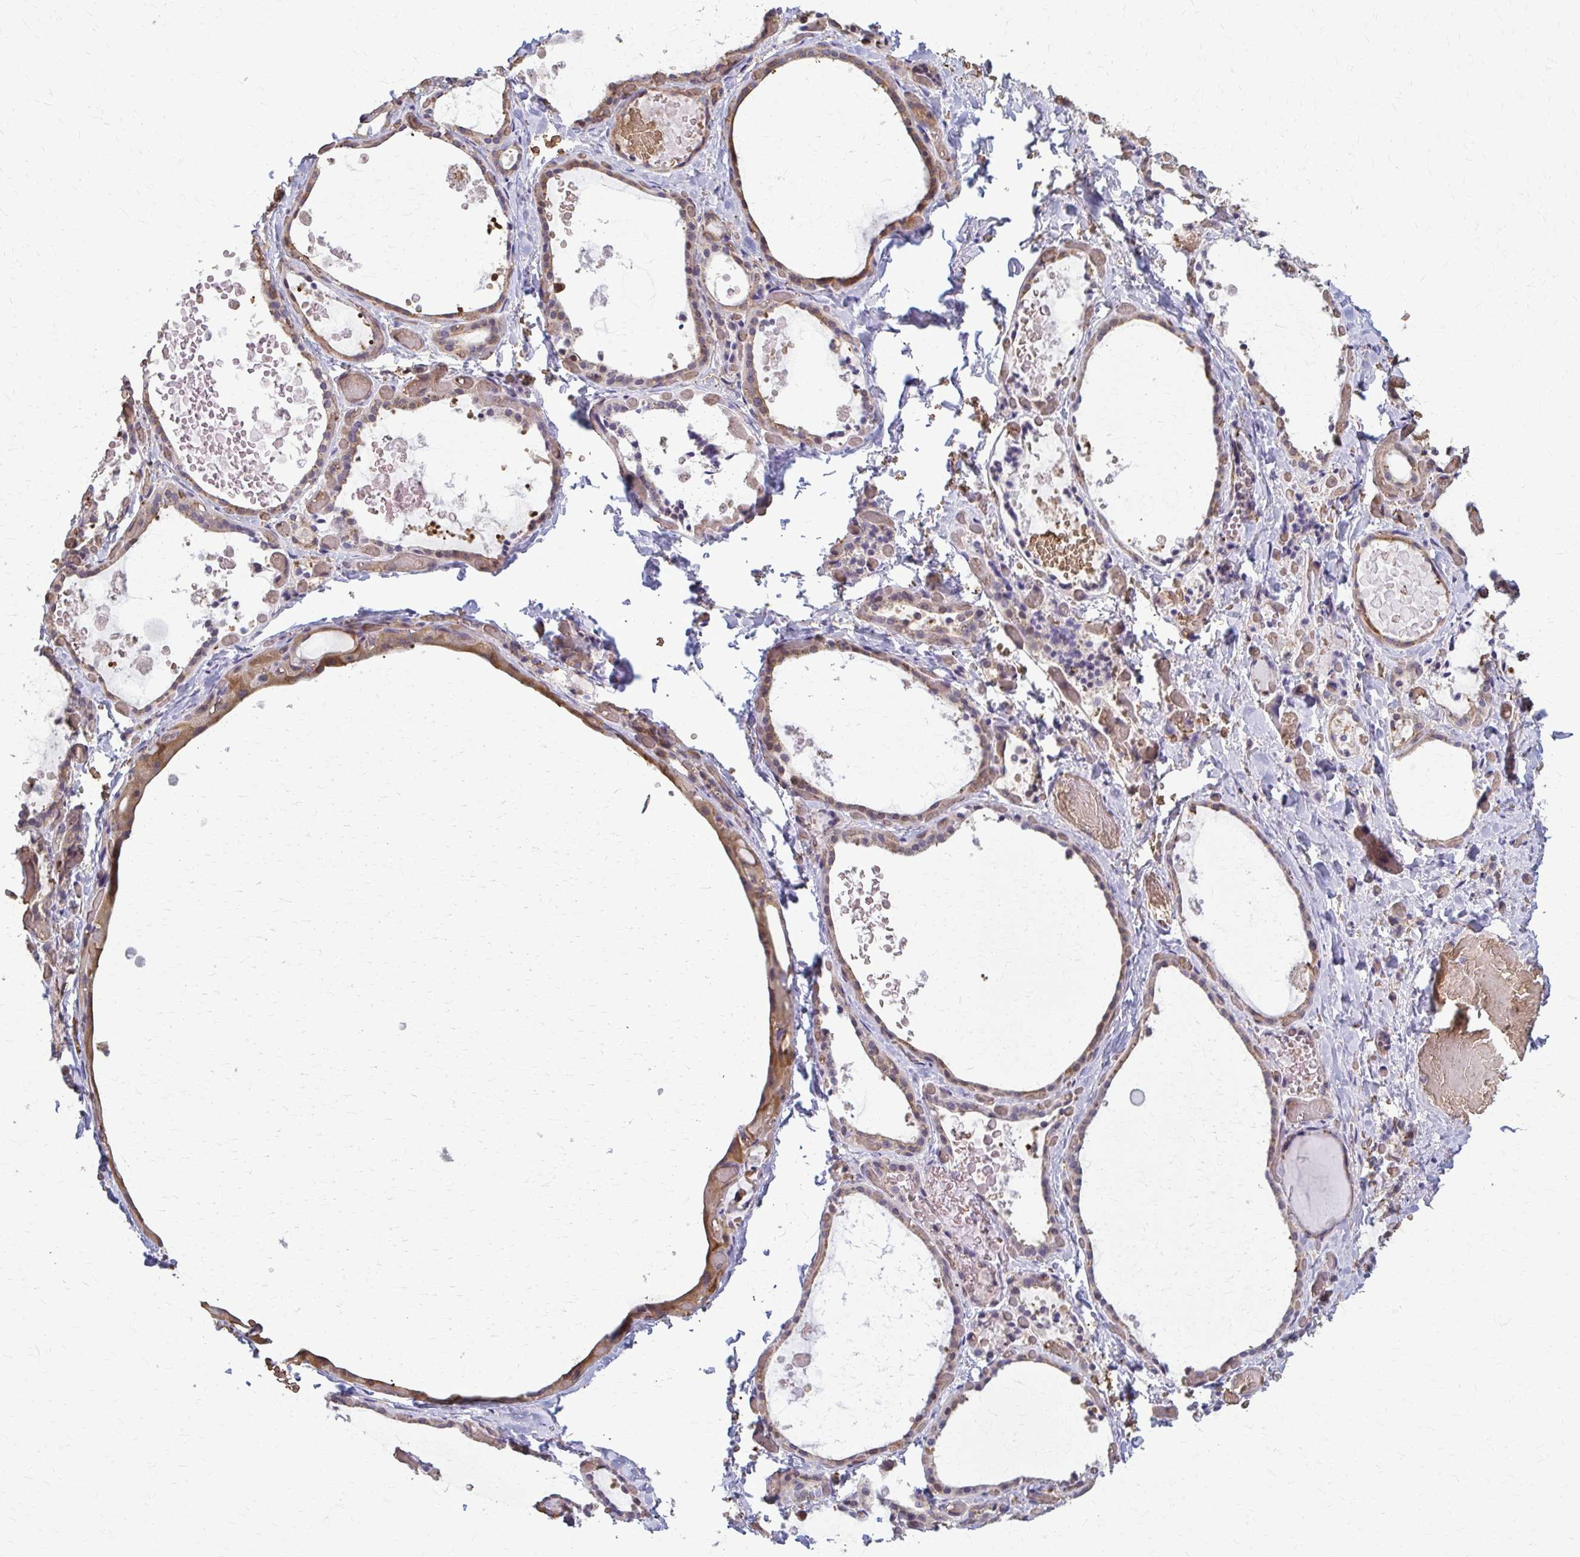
{"staining": {"intensity": "moderate", "quantity": ">75%", "location": "cytoplasmic/membranous"}, "tissue": "thyroid gland", "cell_type": "Glandular cells", "image_type": "normal", "snomed": [{"axis": "morphology", "description": "Normal tissue, NOS"}, {"axis": "topography", "description": "Thyroid gland"}], "caption": "Immunohistochemical staining of benign thyroid gland demonstrates moderate cytoplasmic/membranous protein positivity in about >75% of glandular cells.", "gene": "ZNF34", "patient": {"sex": "female", "age": 56}}